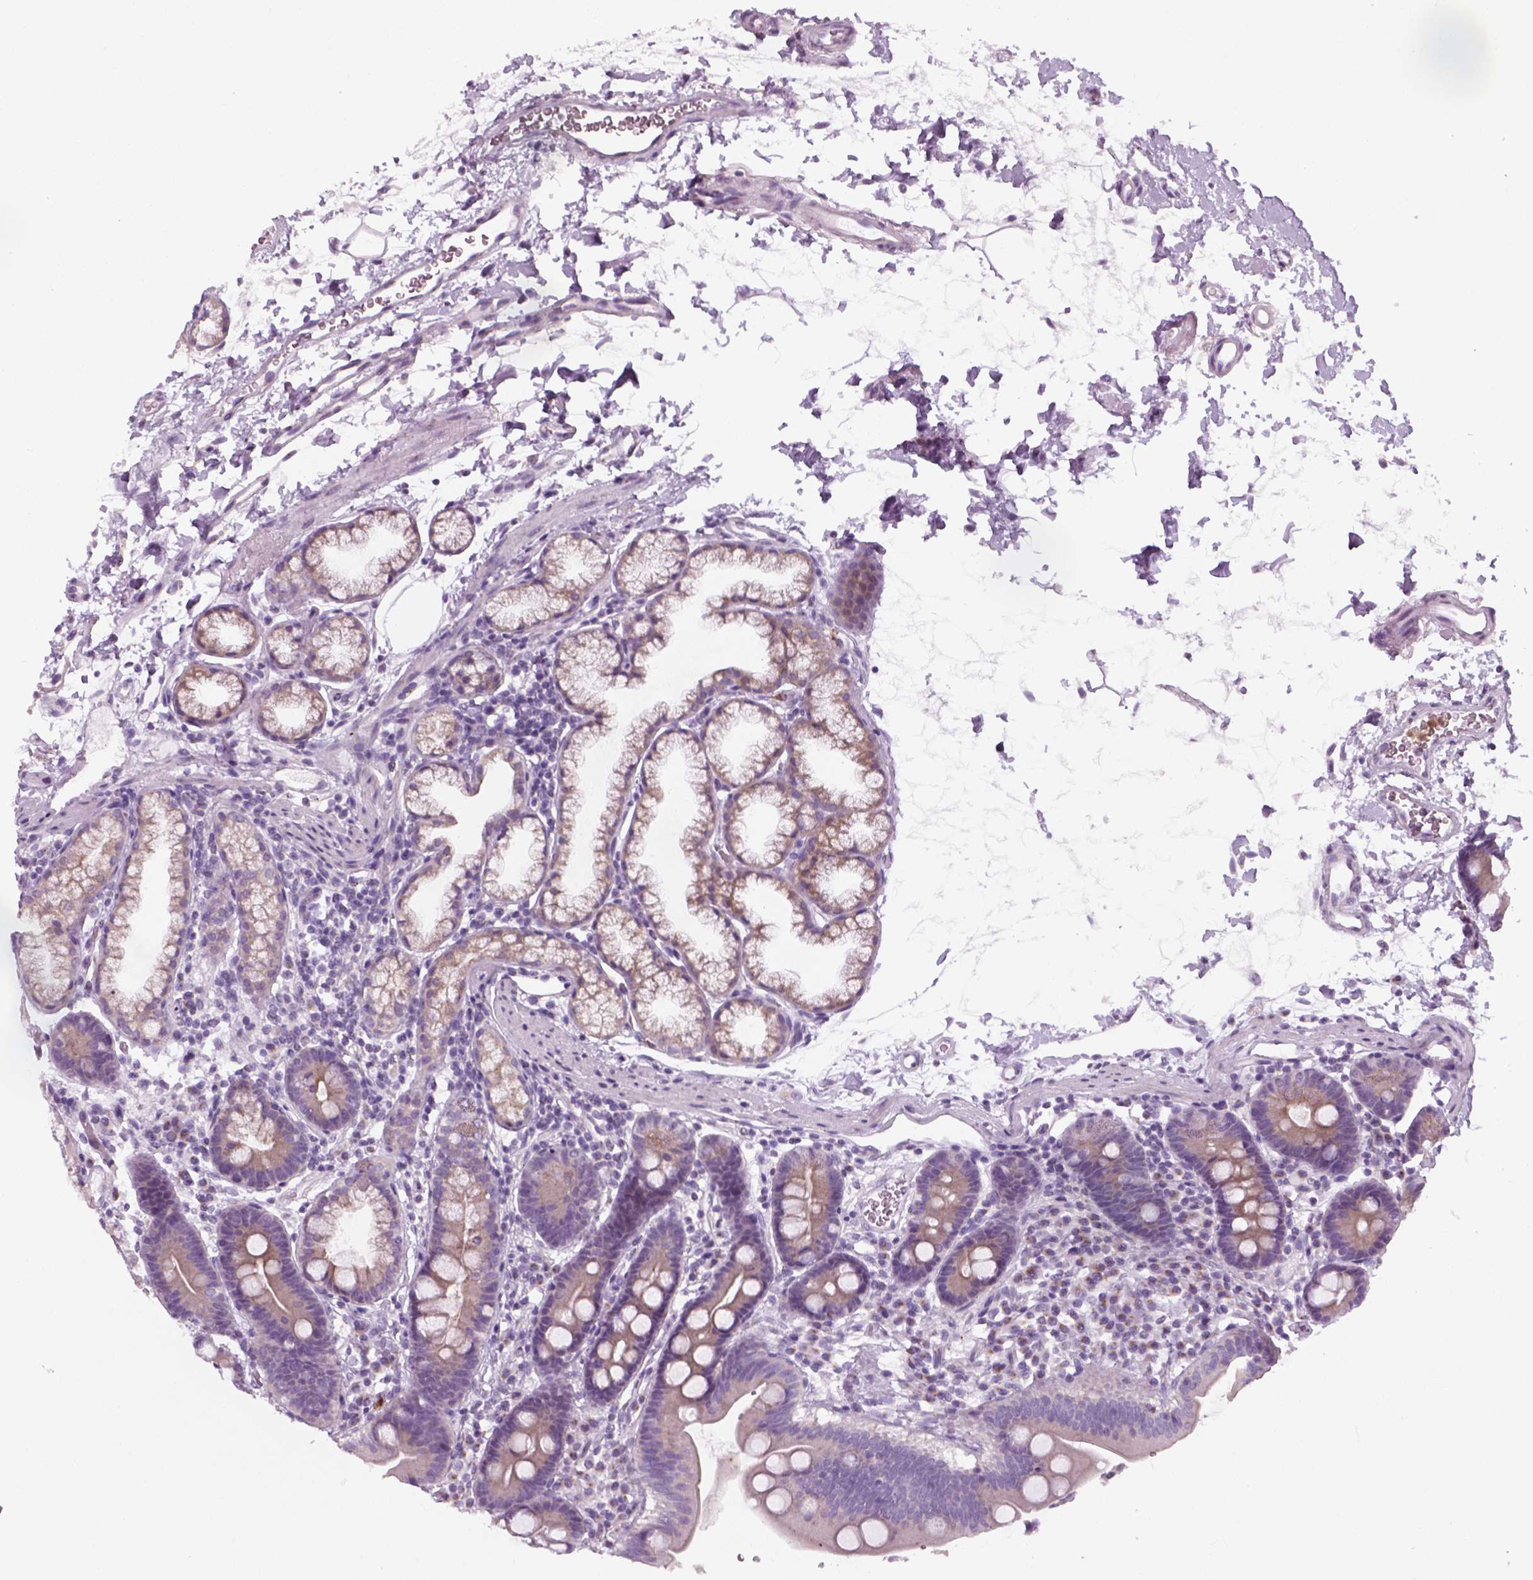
{"staining": {"intensity": "negative", "quantity": "none", "location": "none"}, "tissue": "duodenum", "cell_type": "Glandular cells", "image_type": "normal", "snomed": [{"axis": "morphology", "description": "Normal tissue, NOS"}, {"axis": "topography", "description": "Pancreas"}, {"axis": "topography", "description": "Duodenum"}], "caption": "An immunohistochemistry image of normal duodenum is shown. There is no staining in glandular cells of duodenum.", "gene": "IL4", "patient": {"sex": "male", "age": 59}}